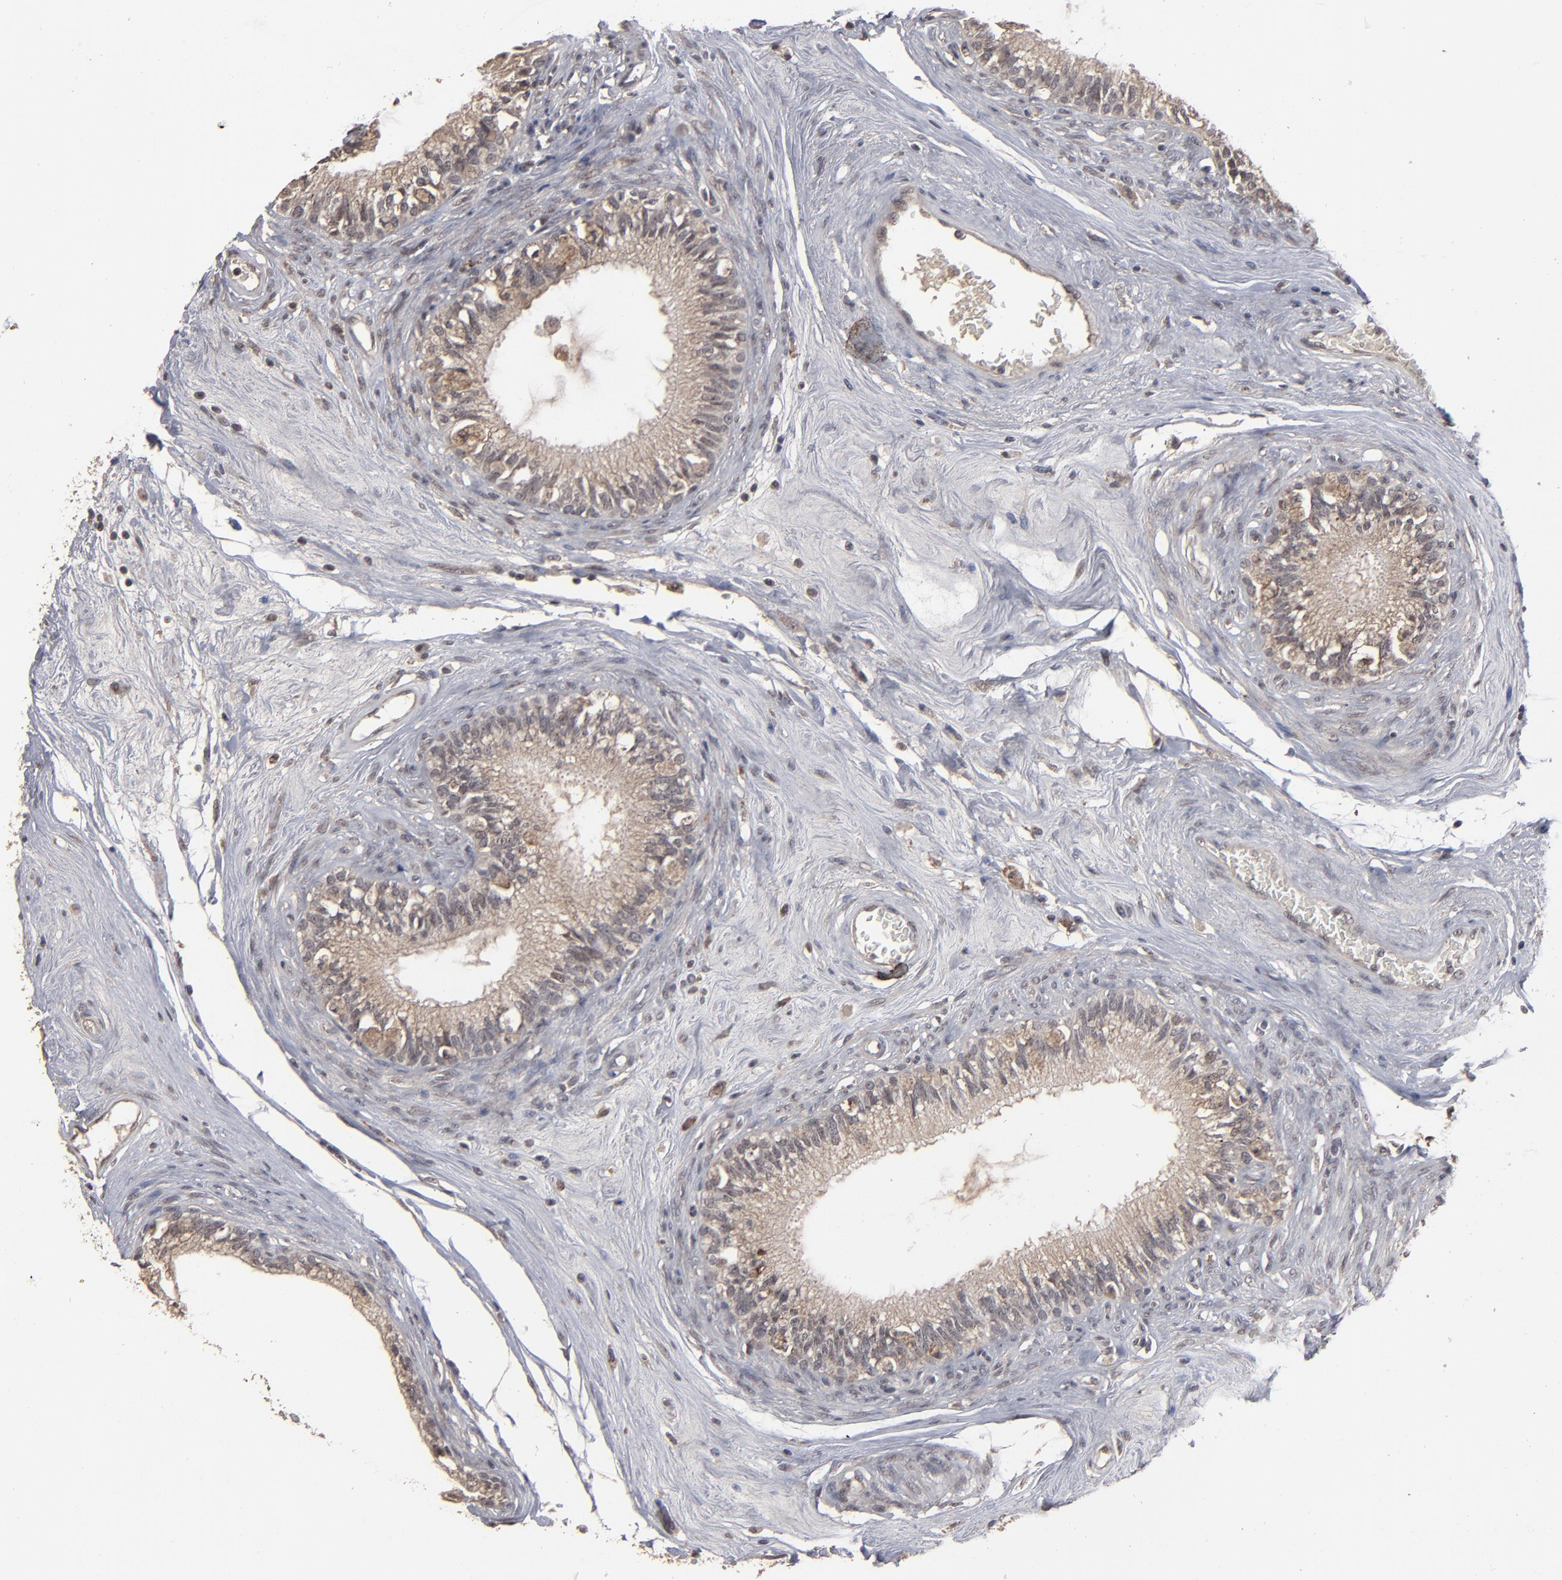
{"staining": {"intensity": "moderate", "quantity": ">75%", "location": "cytoplasmic/membranous"}, "tissue": "epididymis", "cell_type": "Glandular cells", "image_type": "normal", "snomed": [{"axis": "morphology", "description": "Normal tissue, NOS"}, {"axis": "morphology", "description": "Inflammation, NOS"}, {"axis": "topography", "description": "Epididymis"}], "caption": "Immunohistochemical staining of normal human epididymis demonstrates medium levels of moderate cytoplasmic/membranous staining in about >75% of glandular cells.", "gene": "SLC22A17", "patient": {"sex": "male", "age": 84}}